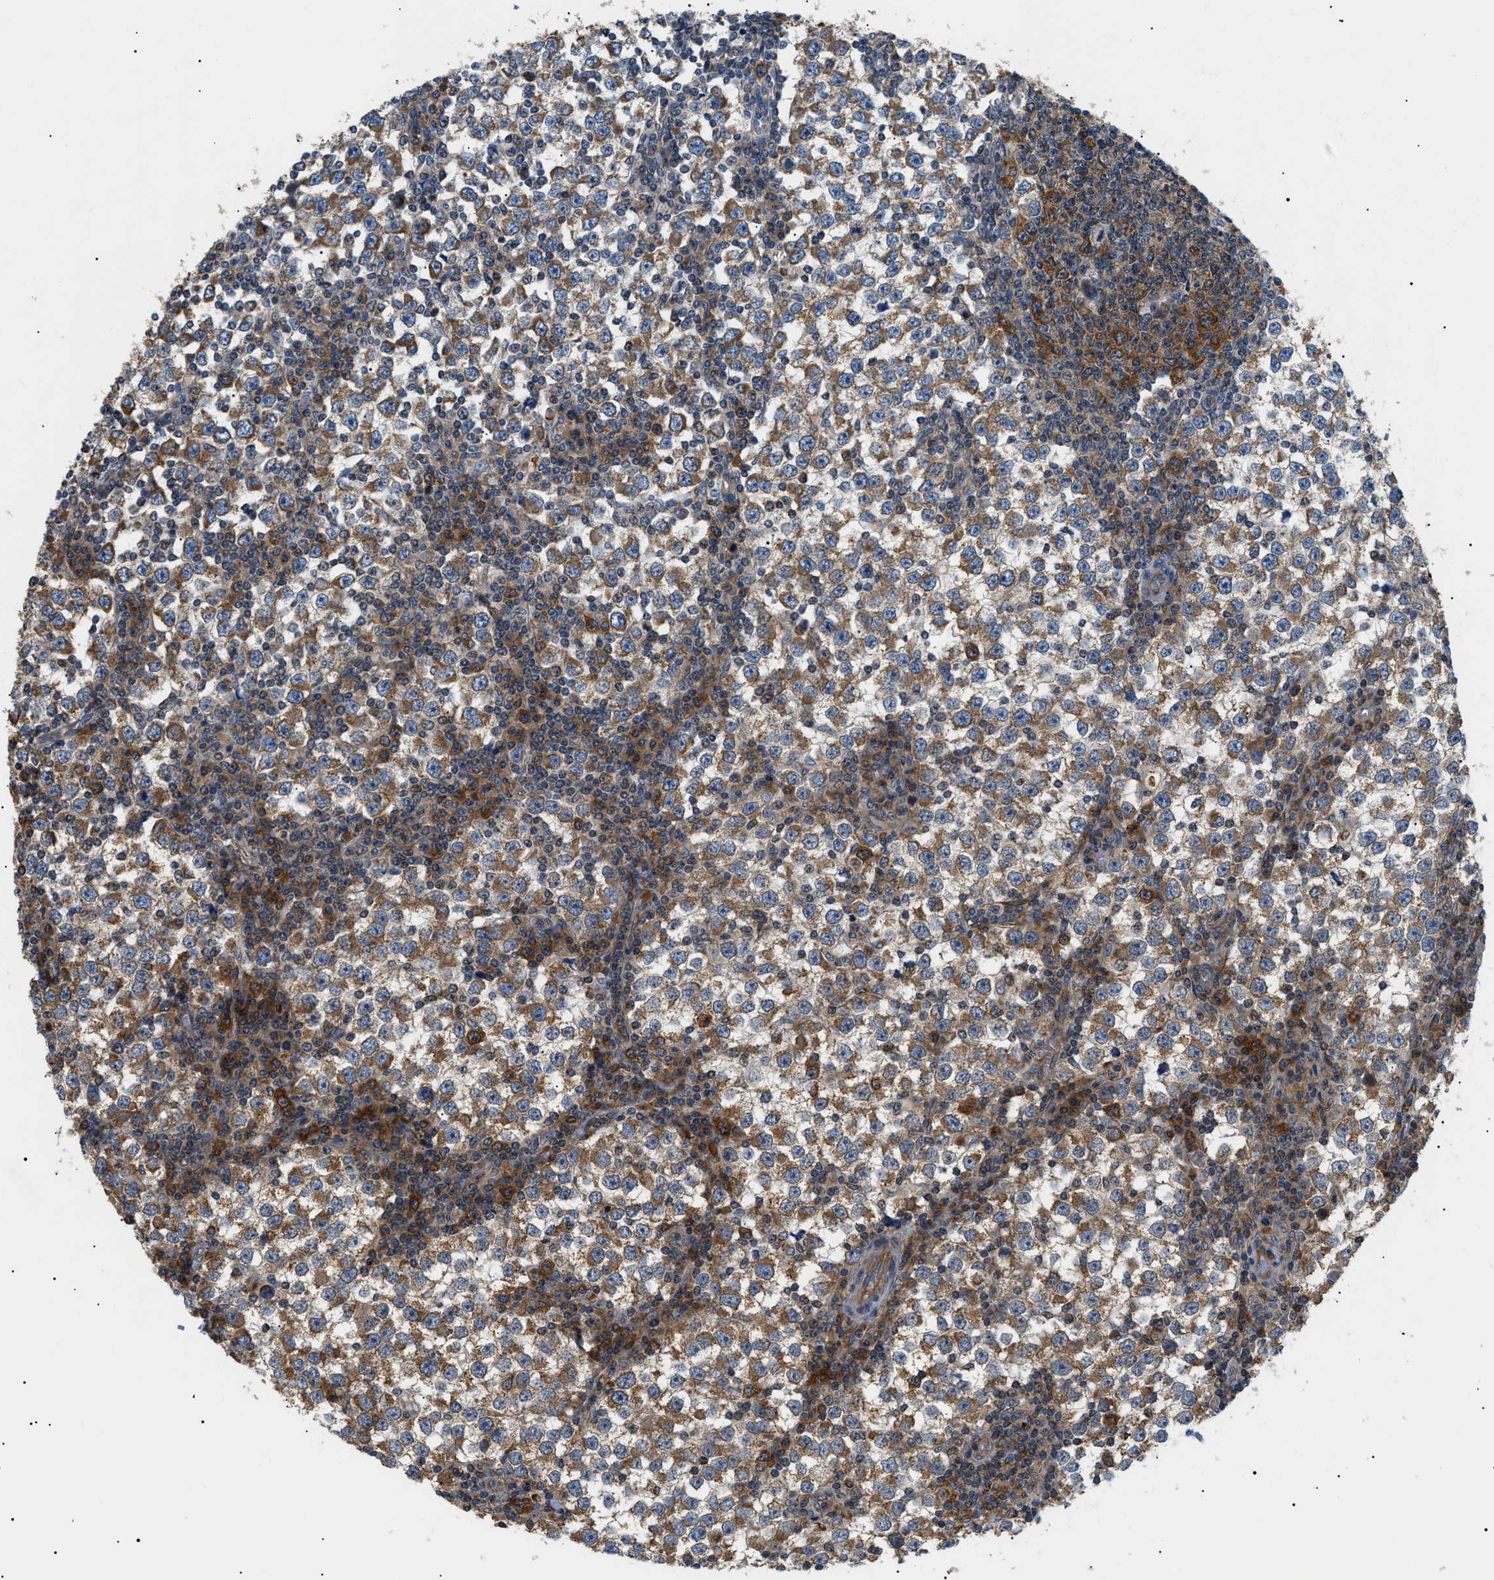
{"staining": {"intensity": "moderate", "quantity": ">75%", "location": "cytoplasmic/membranous"}, "tissue": "testis cancer", "cell_type": "Tumor cells", "image_type": "cancer", "snomed": [{"axis": "morphology", "description": "Seminoma, NOS"}, {"axis": "topography", "description": "Testis"}], "caption": "A medium amount of moderate cytoplasmic/membranous staining is seen in approximately >75% of tumor cells in testis cancer (seminoma) tissue.", "gene": "SRPK1", "patient": {"sex": "male", "age": 65}}